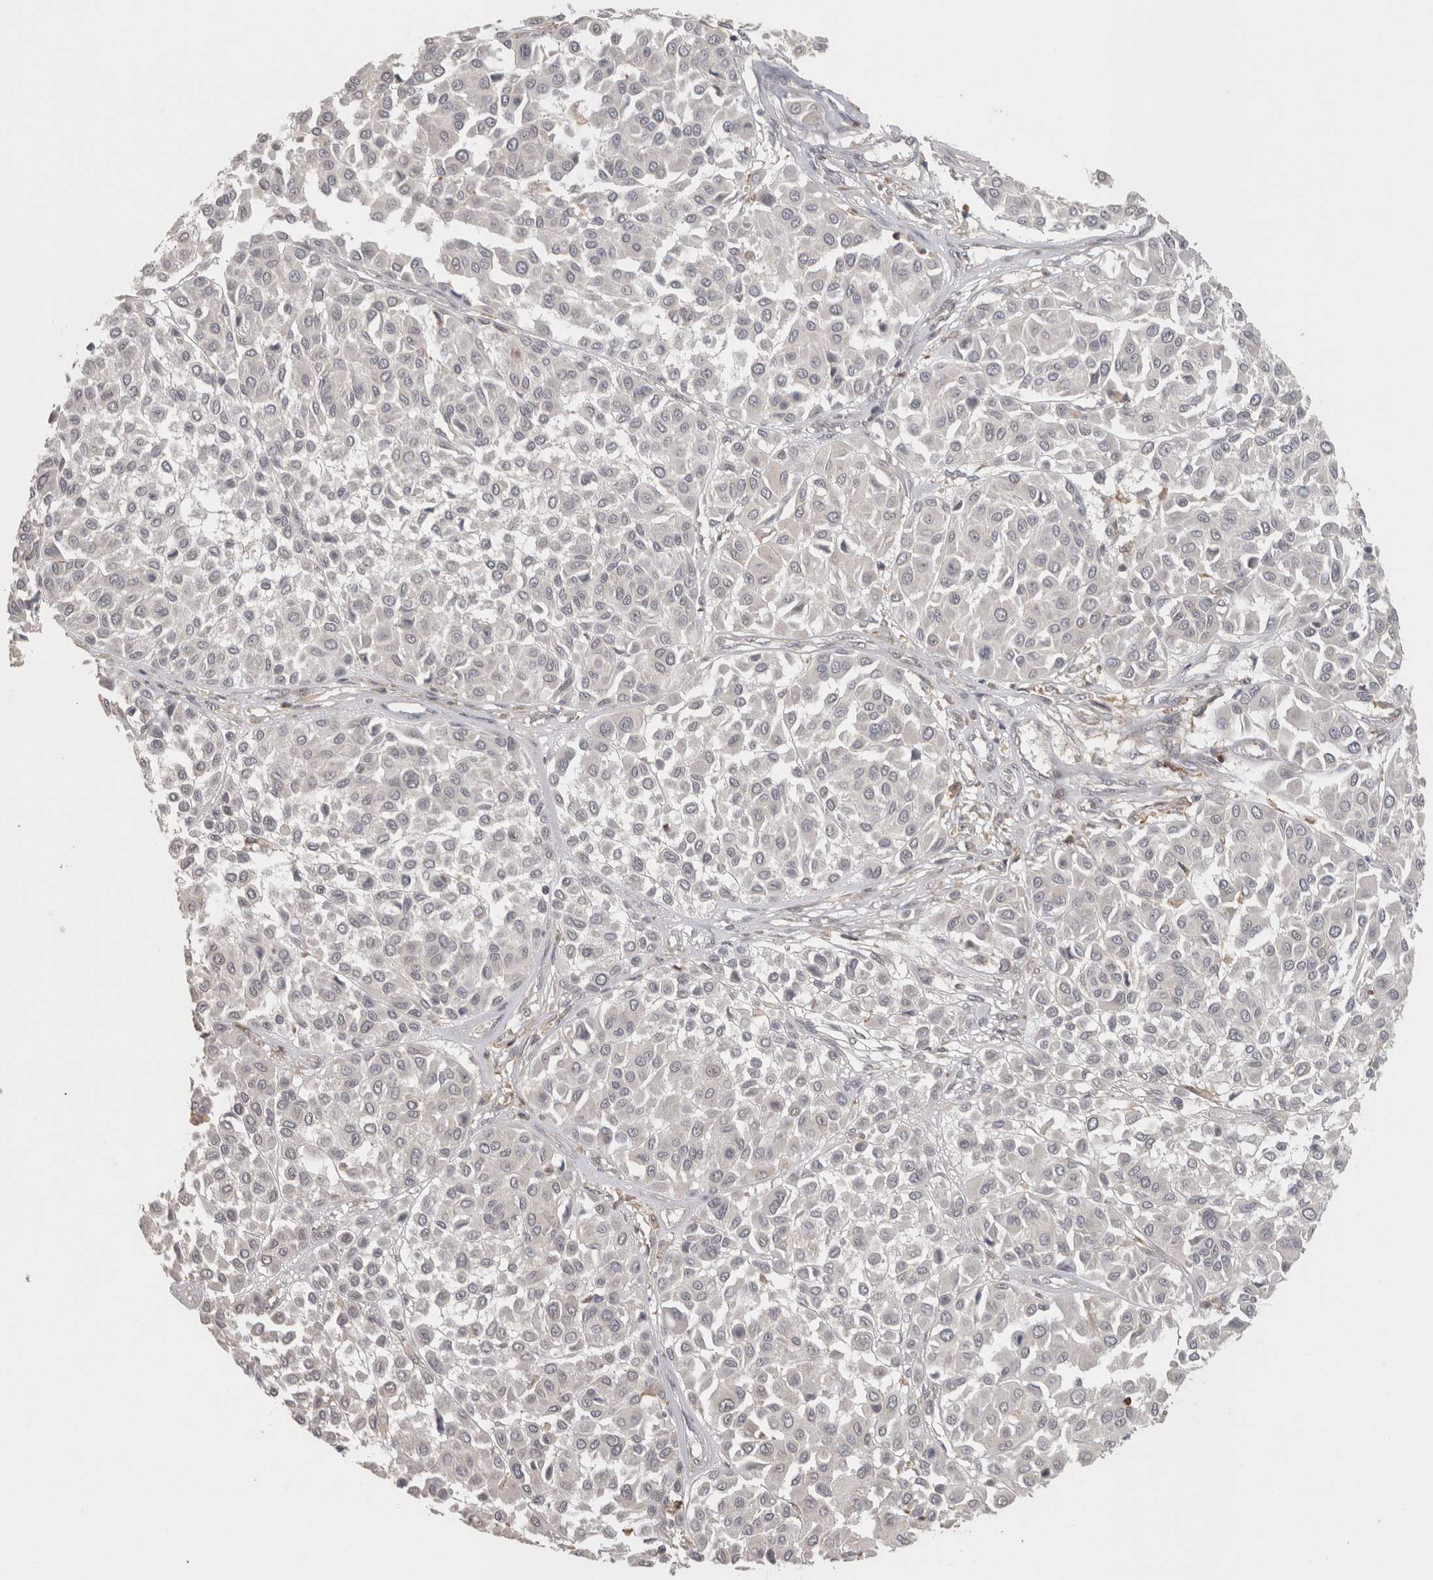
{"staining": {"intensity": "negative", "quantity": "none", "location": "none"}, "tissue": "melanoma", "cell_type": "Tumor cells", "image_type": "cancer", "snomed": [{"axis": "morphology", "description": "Malignant melanoma, Metastatic site"}, {"axis": "topography", "description": "Soft tissue"}], "caption": "Tumor cells show no significant expression in melanoma.", "gene": "HAVCR2", "patient": {"sex": "male", "age": 41}}